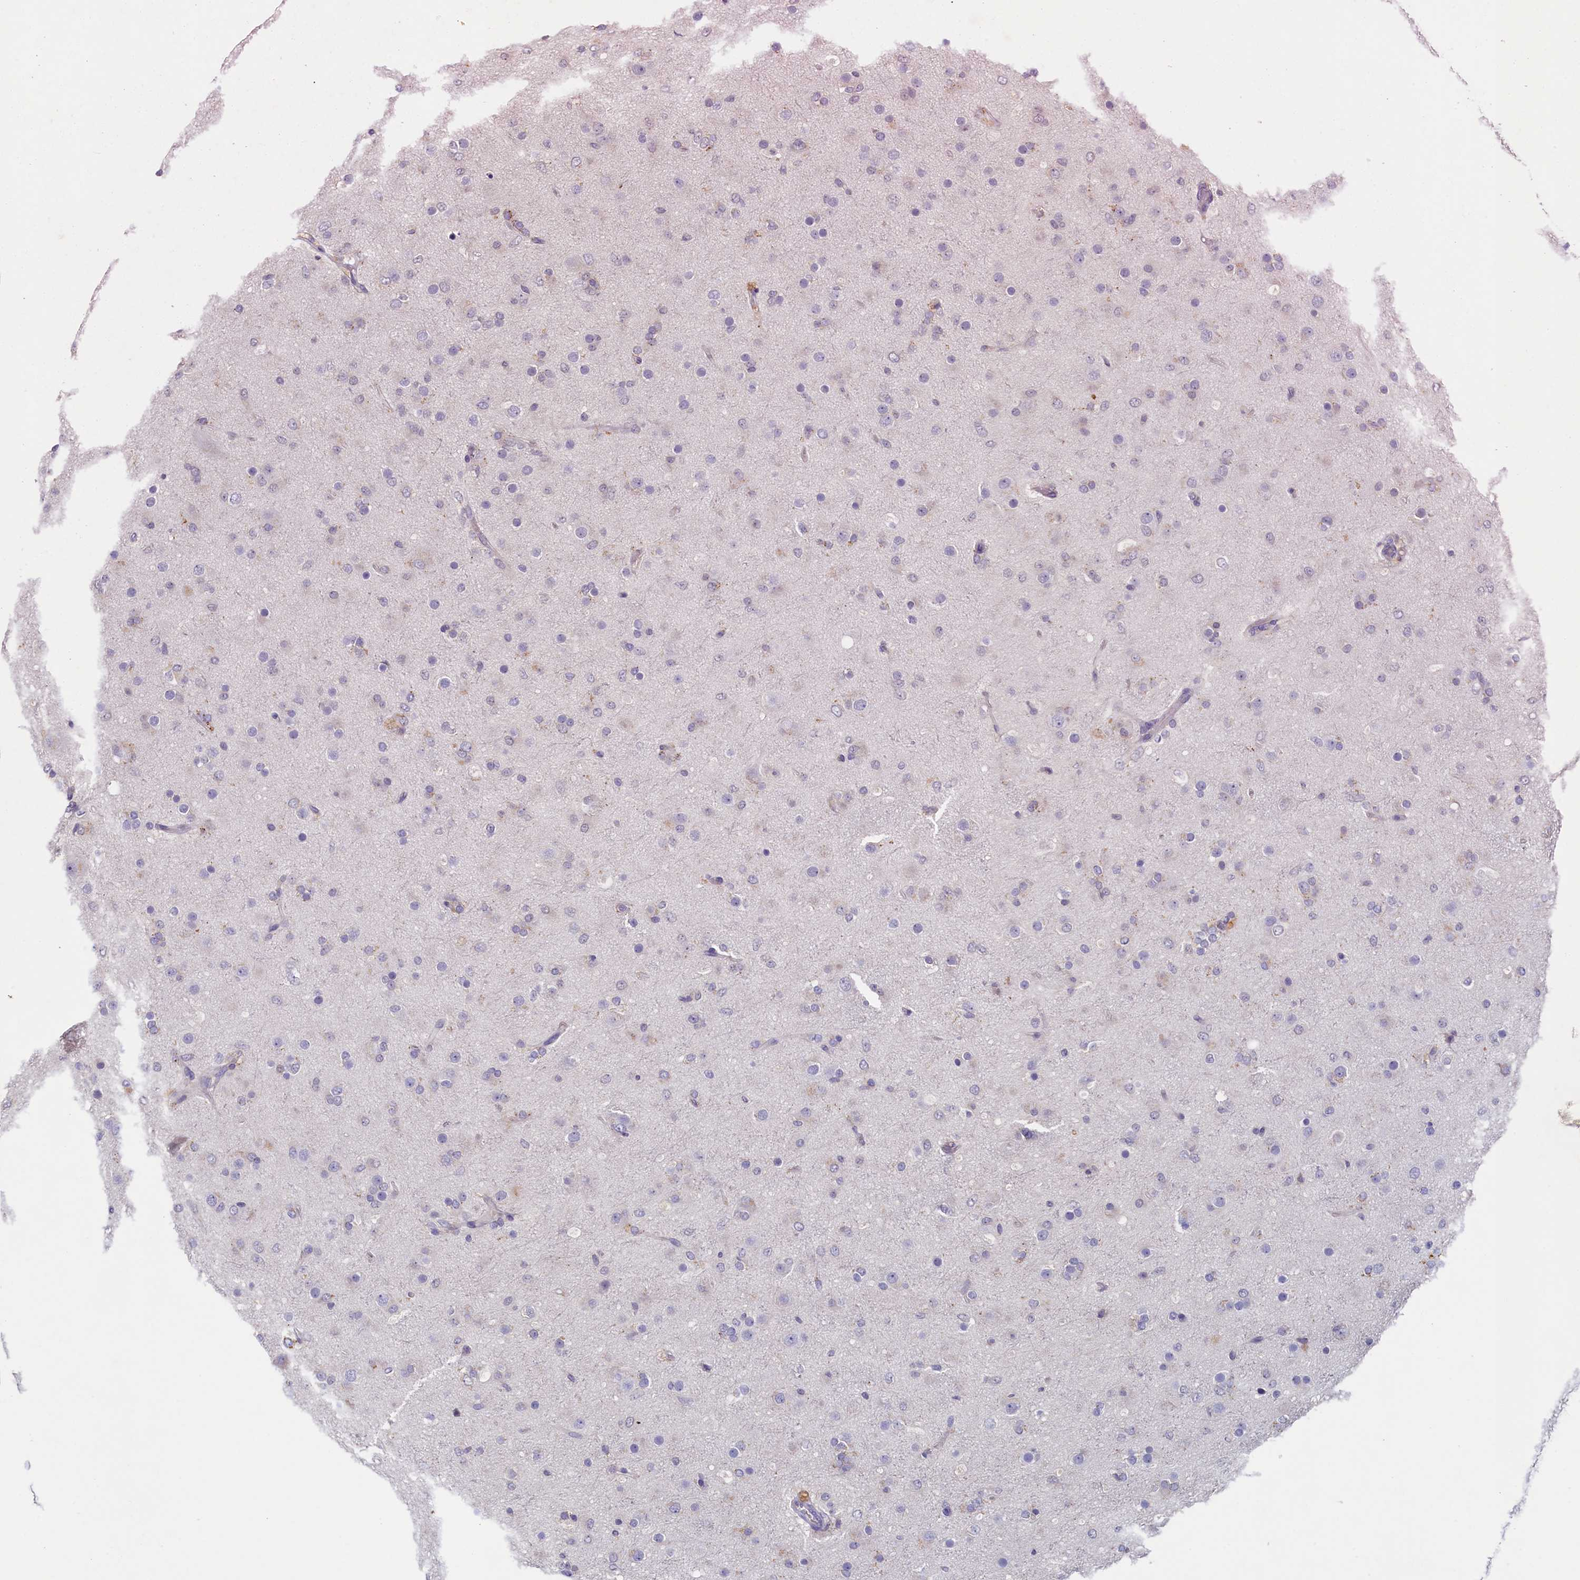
{"staining": {"intensity": "negative", "quantity": "none", "location": "none"}, "tissue": "glioma", "cell_type": "Tumor cells", "image_type": "cancer", "snomed": [{"axis": "morphology", "description": "Glioma, malignant, Low grade"}, {"axis": "topography", "description": "Brain"}], "caption": "Tumor cells show no significant expression in malignant low-grade glioma.", "gene": "NUBP2", "patient": {"sex": "male", "age": 65}}